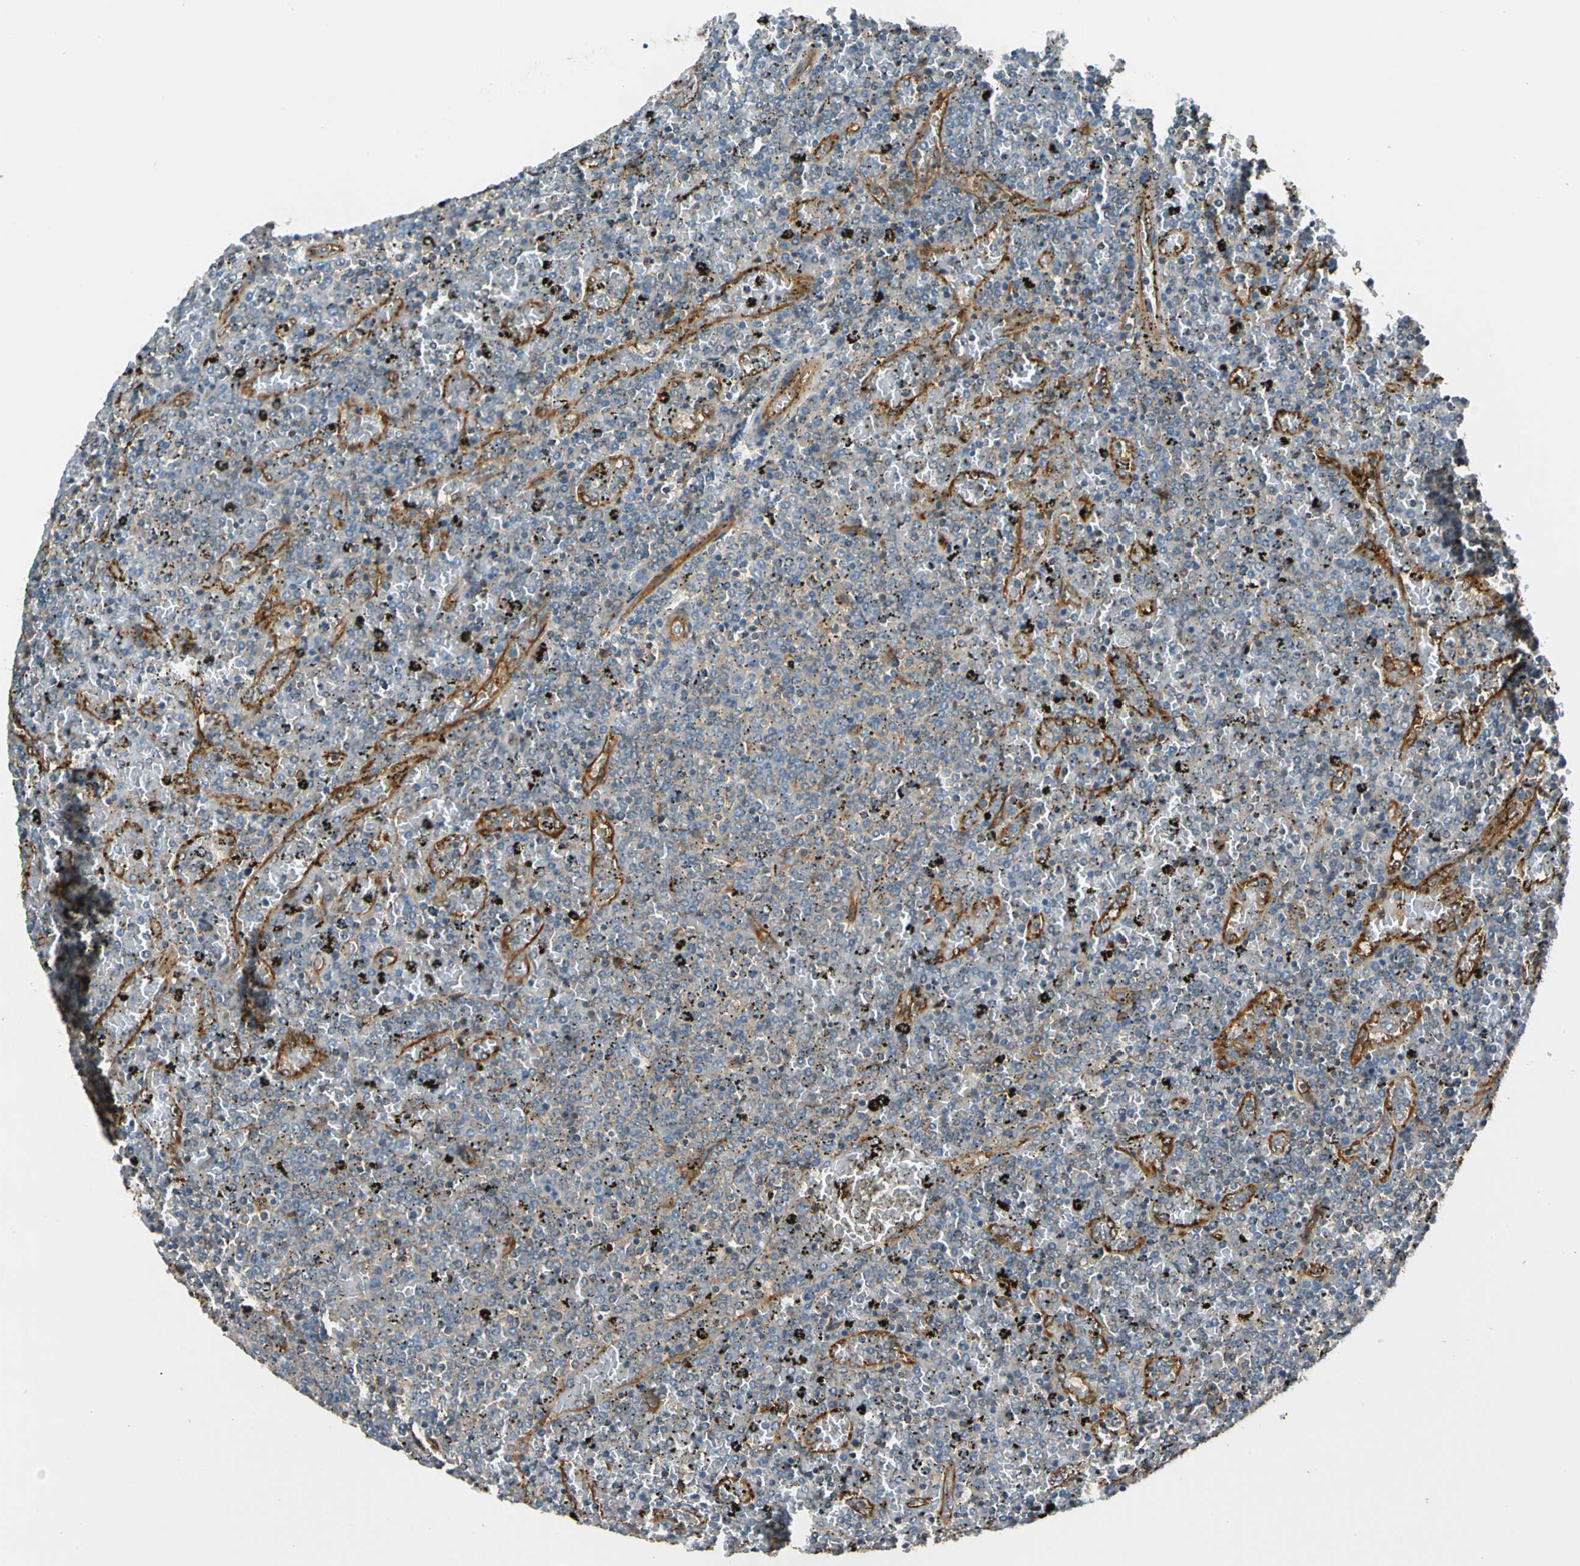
{"staining": {"intensity": "negative", "quantity": "none", "location": "none"}, "tissue": "lymphoma", "cell_type": "Tumor cells", "image_type": "cancer", "snomed": [{"axis": "morphology", "description": "Malignant lymphoma, non-Hodgkin's type, Low grade"}, {"axis": "topography", "description": "Spleen"}], "caption": "Photomicrograph shows no protein positivity in tumor cells of lymphoma tissue.", "gene": "ROCK2", "patient": {"sex": "female", "age": 77}}